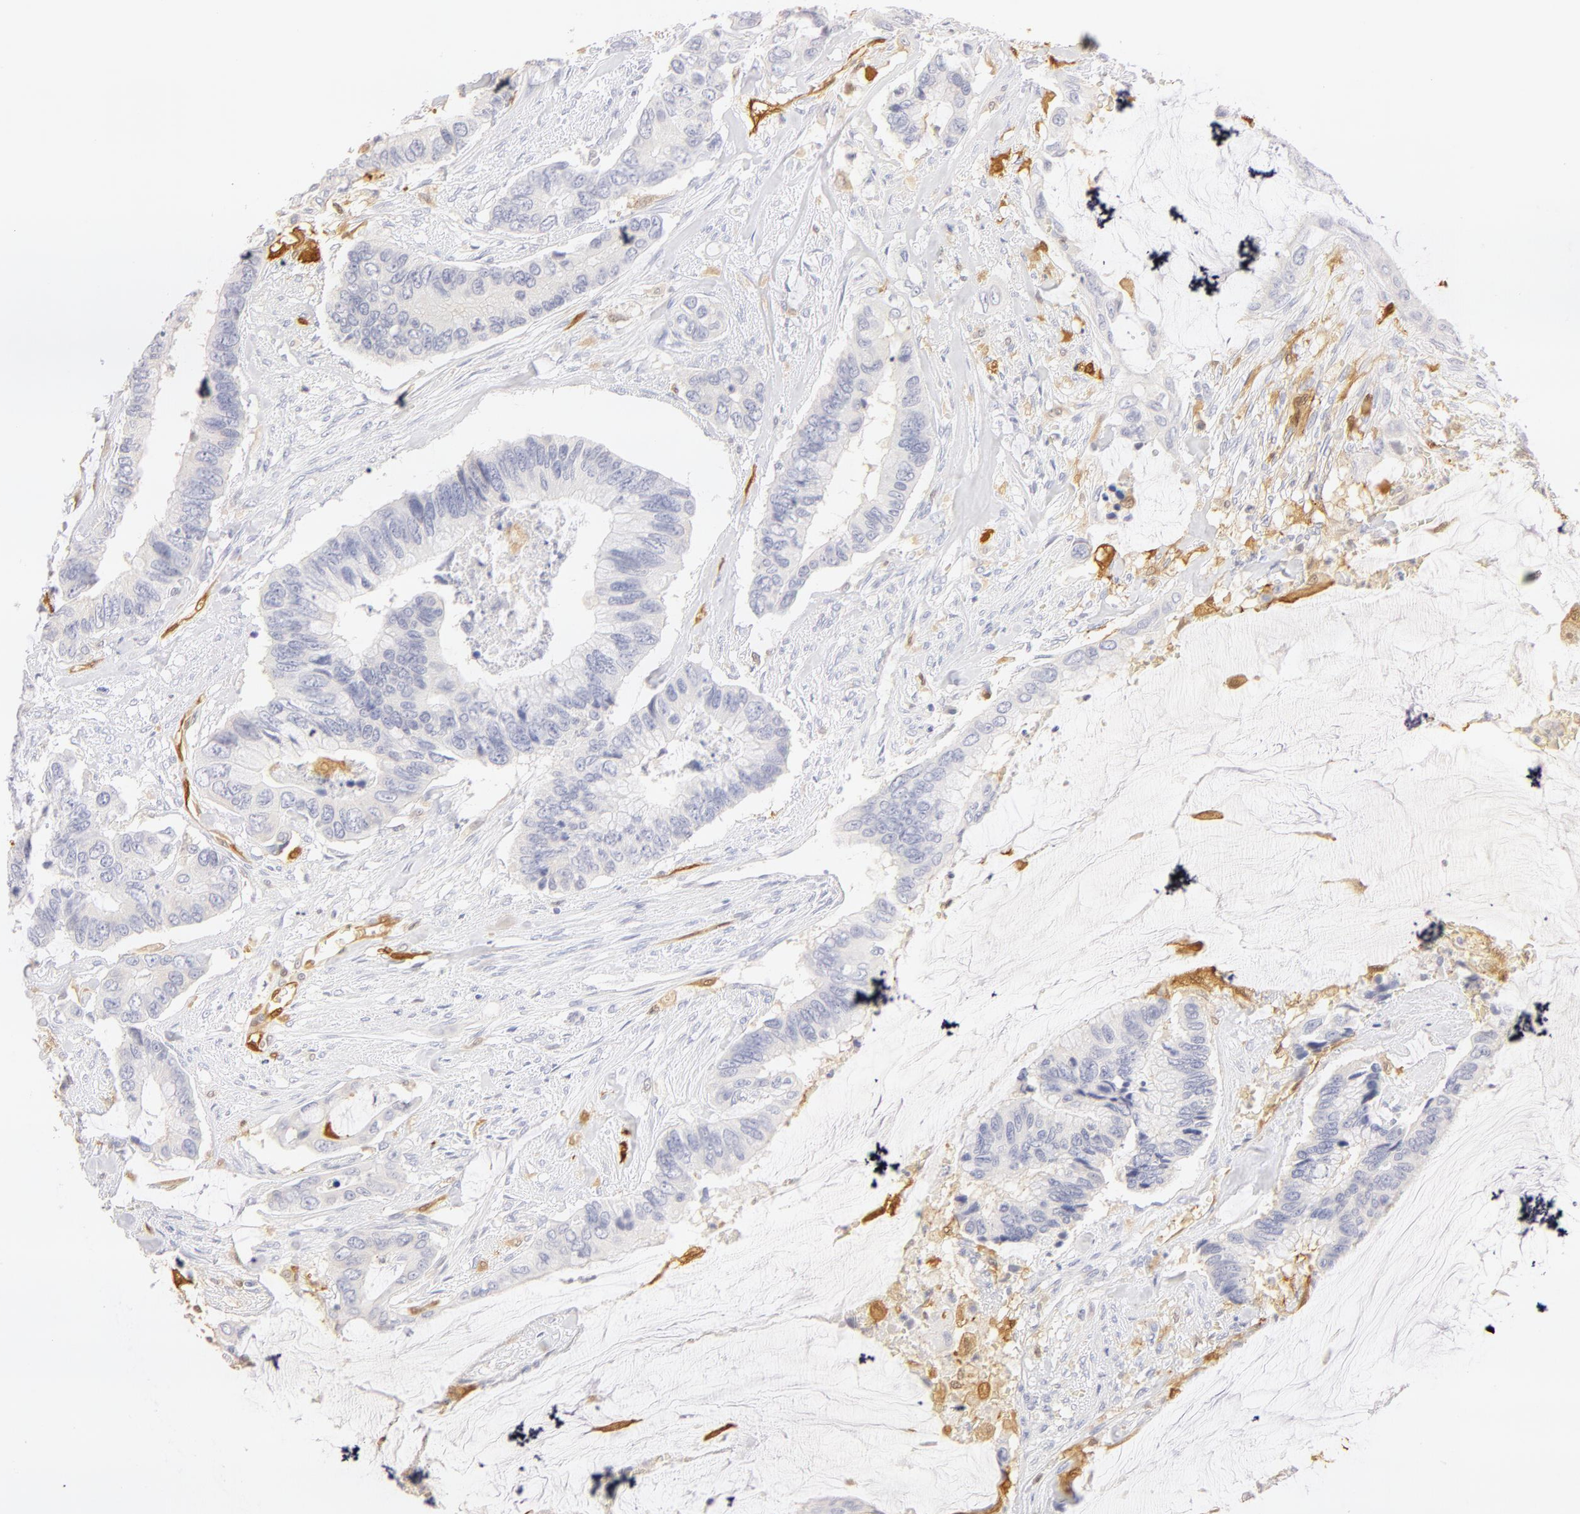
{"staining": {"intensity": "negative", "quantity": "none", "location": "none"}, "tissue": "colorectal cancer", "cell_type": "Tumor cells", "image_type": "cancer", "snomed": [{"axis": "morphology", "description": "Adenocarcinoma, NOS"}, {"axis": "topography", "description": "Rectum"}], "caption": "A high-resolution micrograph shows immunohistochemistry staining of colorectal adenocarcinoma, which shows no significant expression in tumor cells. Nuclei are stained in blue.", "gene": "CA2", "patient": {"sex": "female", "age": 59}}